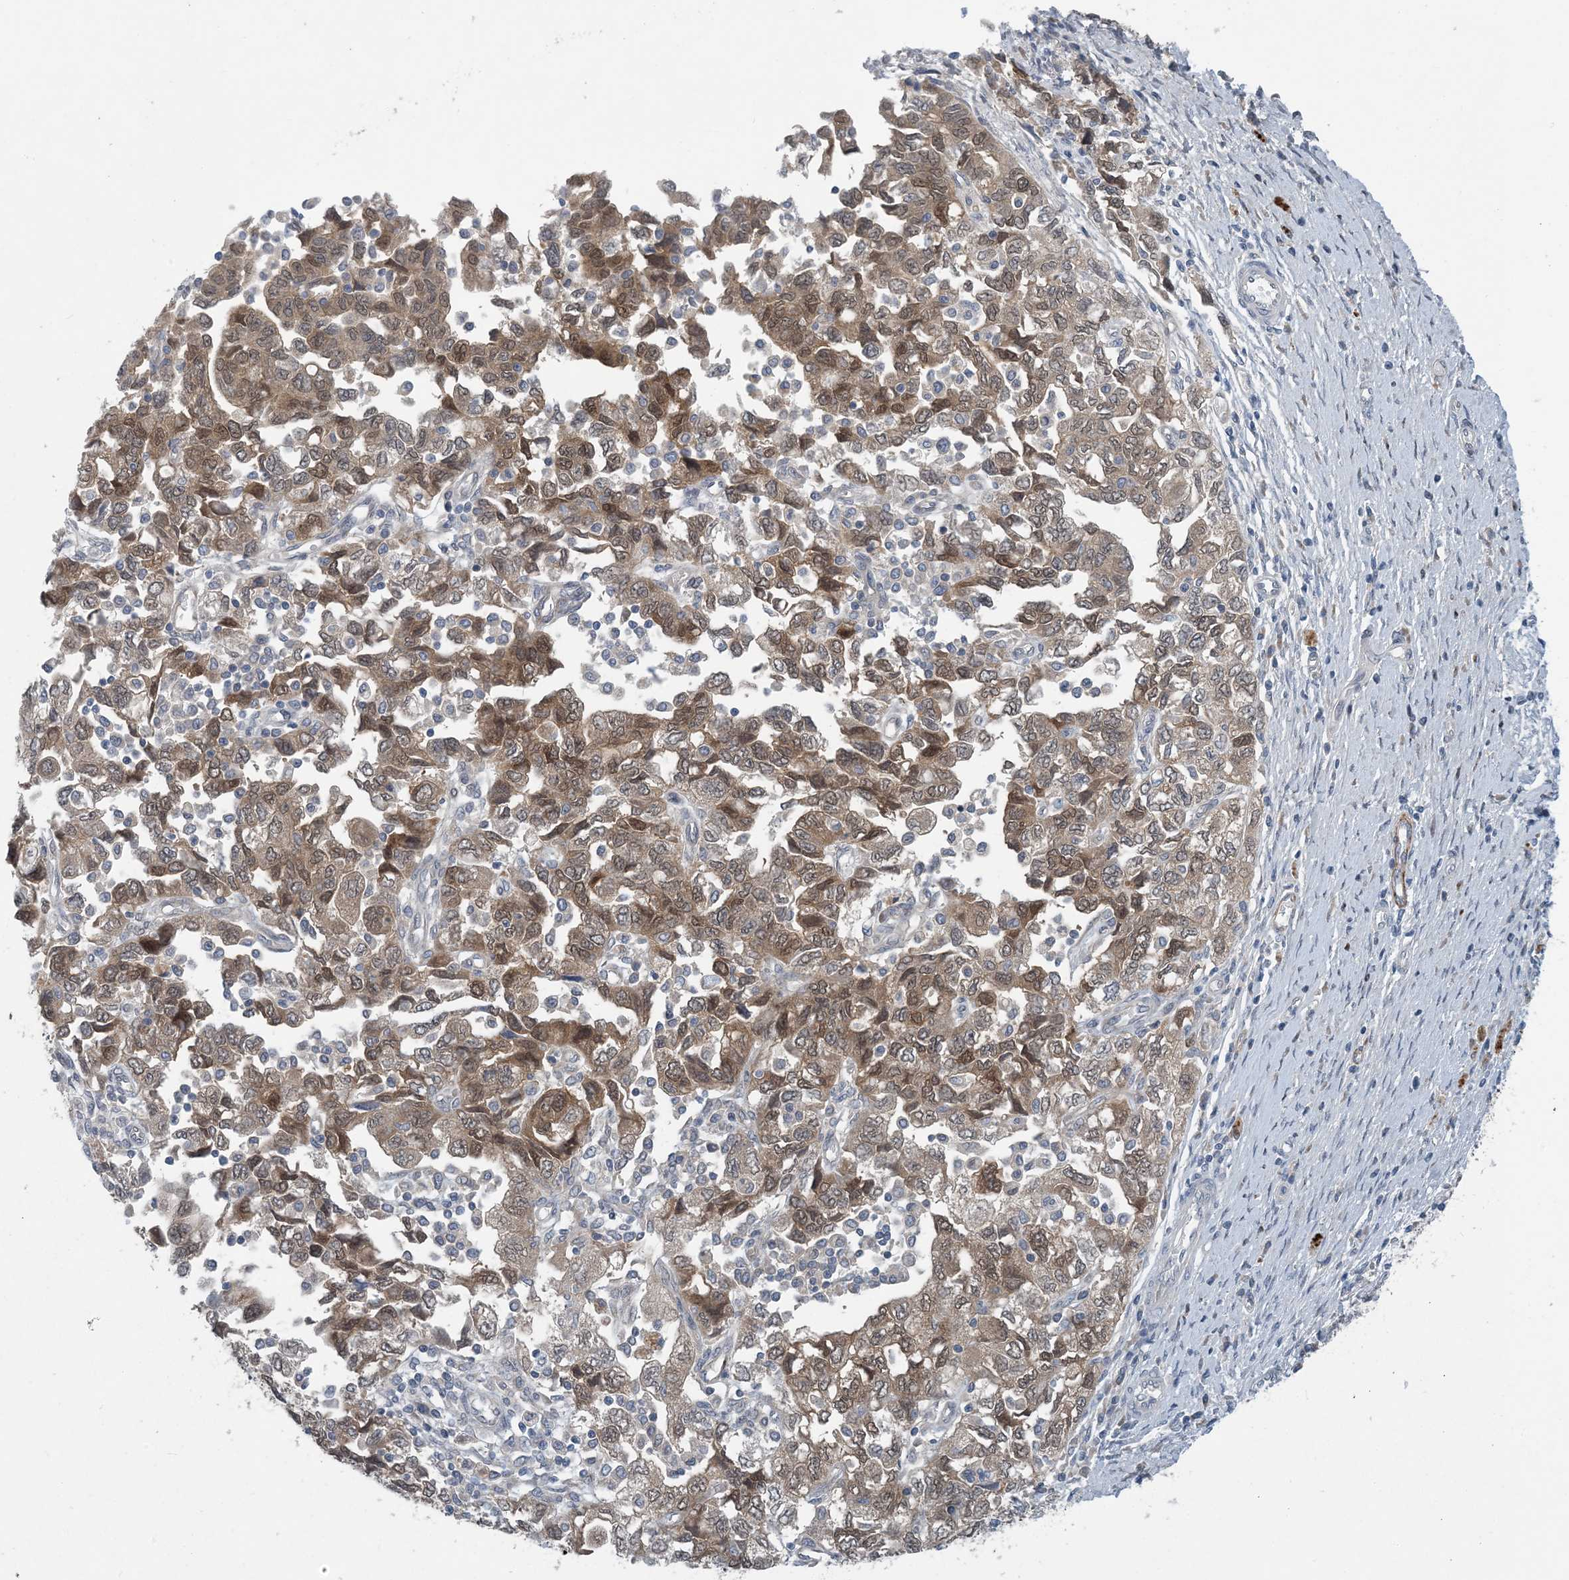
{"staining": {"intensity": "moderate", "quantity": ">75%", "location": "cytoplasmic/membranous,nuclear"}, "tissue": "ovarian cancer", "cell_type": "Tumor cells", "image_type": "cancer", "snomed": [{"axis": "morphology", "description": "Carcinoma, NOS"}, {"axis": "morphology", "description": "Cystadenocarcinoma, serous, NOS"}, {"axis": "topography", "description": "Ovary"}], "caption": "Brown immunohistochemical staining in human ovarian cancer (carcinoma) displays moderate cytoplasmic/membranous and nuclear staining in approximately >75% of tumor cells. (Stains: DAB (3,3'-diaminobenzidine) in brown, nuclei in blue, Microscopy: brightfield microscopy at high magnification).", "gene": "HIKESHI", "patient": {"sex": "female", "age": 69}}